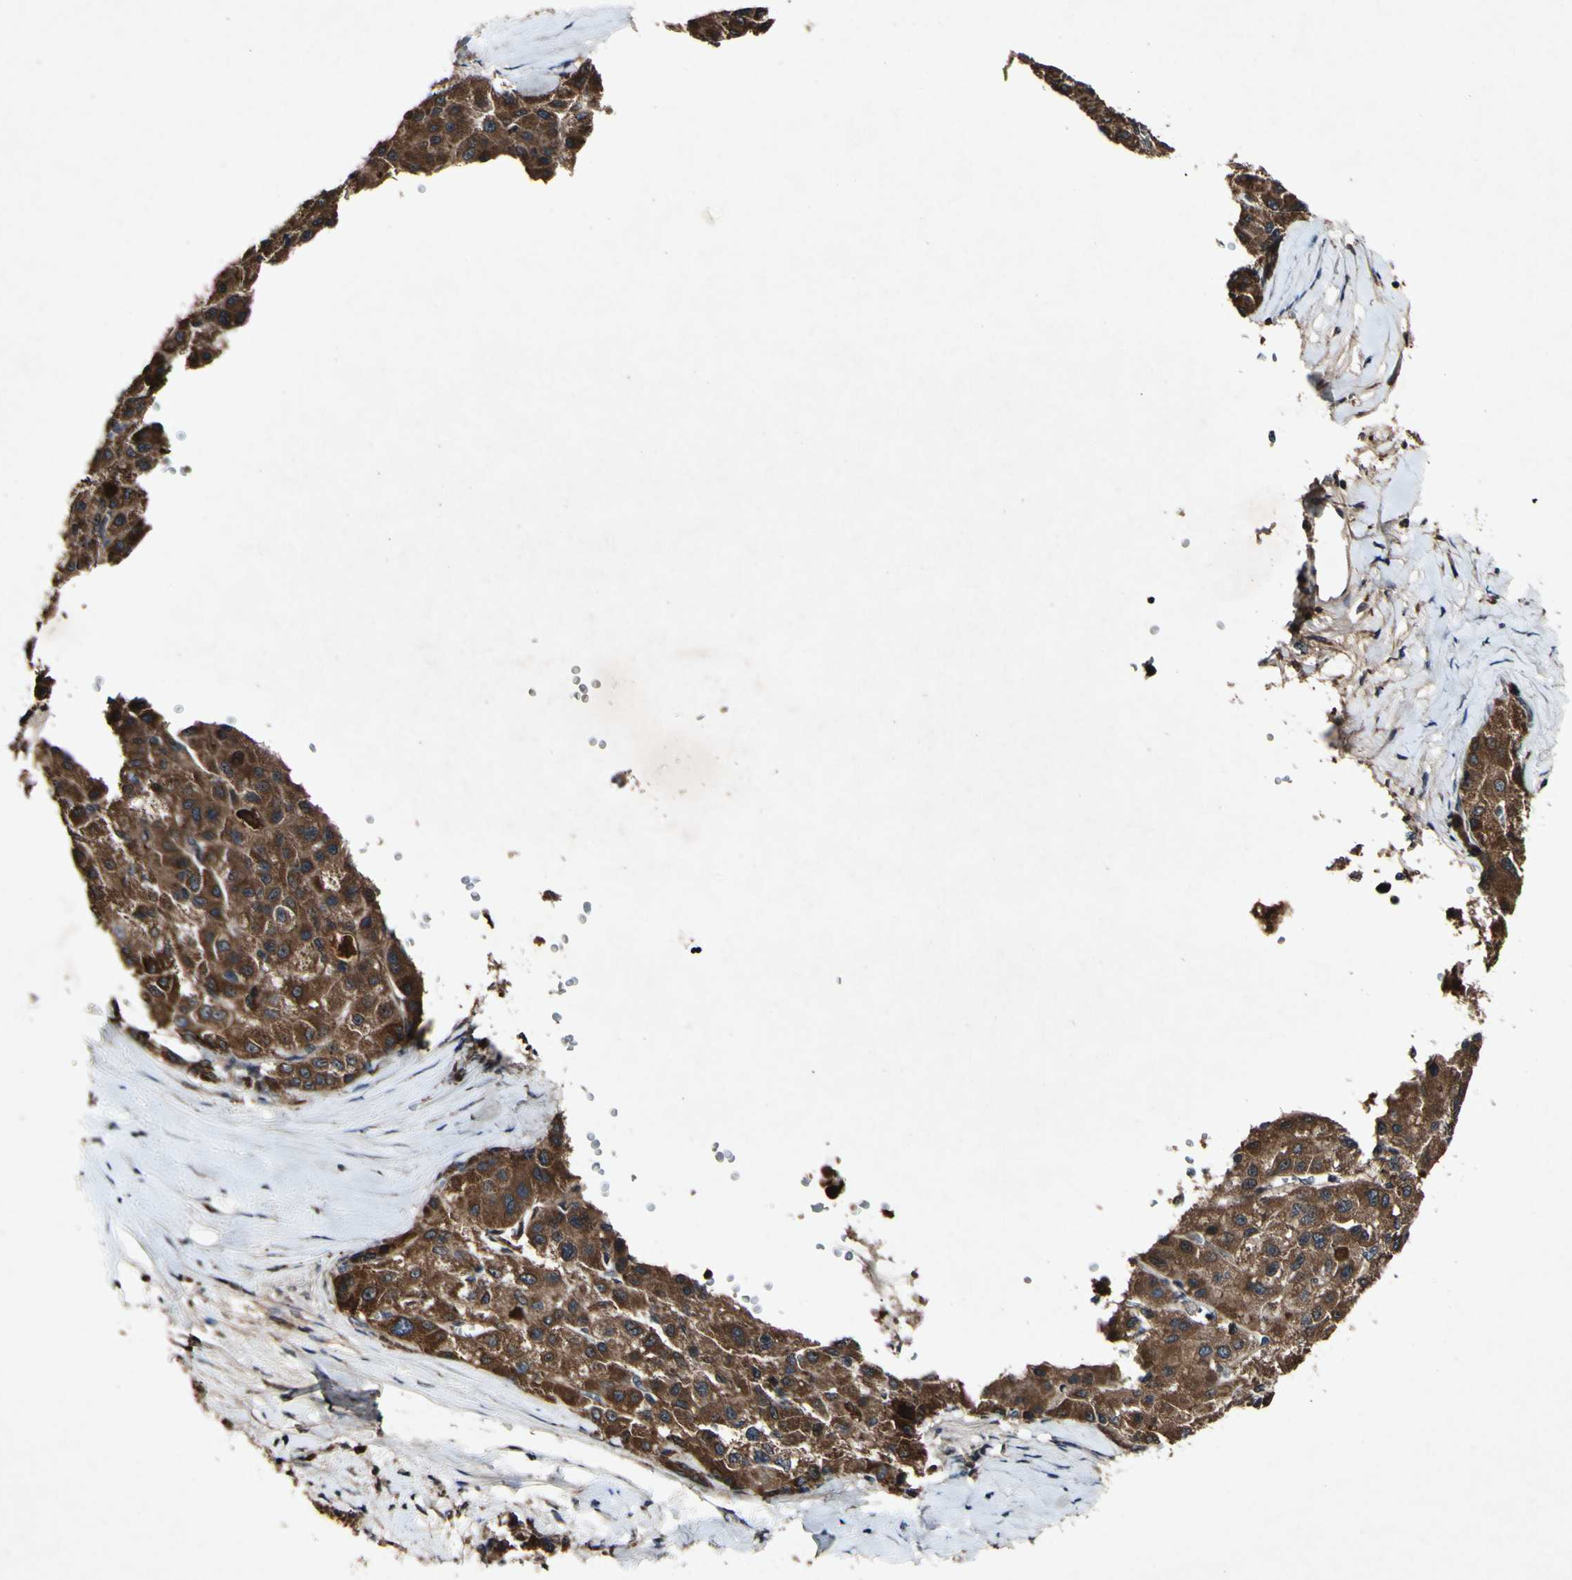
{"staining": {"intensity": "strong", "quantity": ">75%", "location": "cytoplasmic/membranous"}, "tissue": "liver cancer", "cell_type": "Tumor cells", "image_type": "cancer", "snomed": [{"axis": "morphology", "description": "Carcinoma, Hepatocellular, NOS"}, {"axis": "topography", "description": "Liver"}], "caption": "The photomicrograph exhibits staining of liver cancer, revealing strong cytoplasmic/membranous protein staining (brown color) within tumor cells.", "gene": "PLAT", "patient": {"sex": "male", "age": 80}}